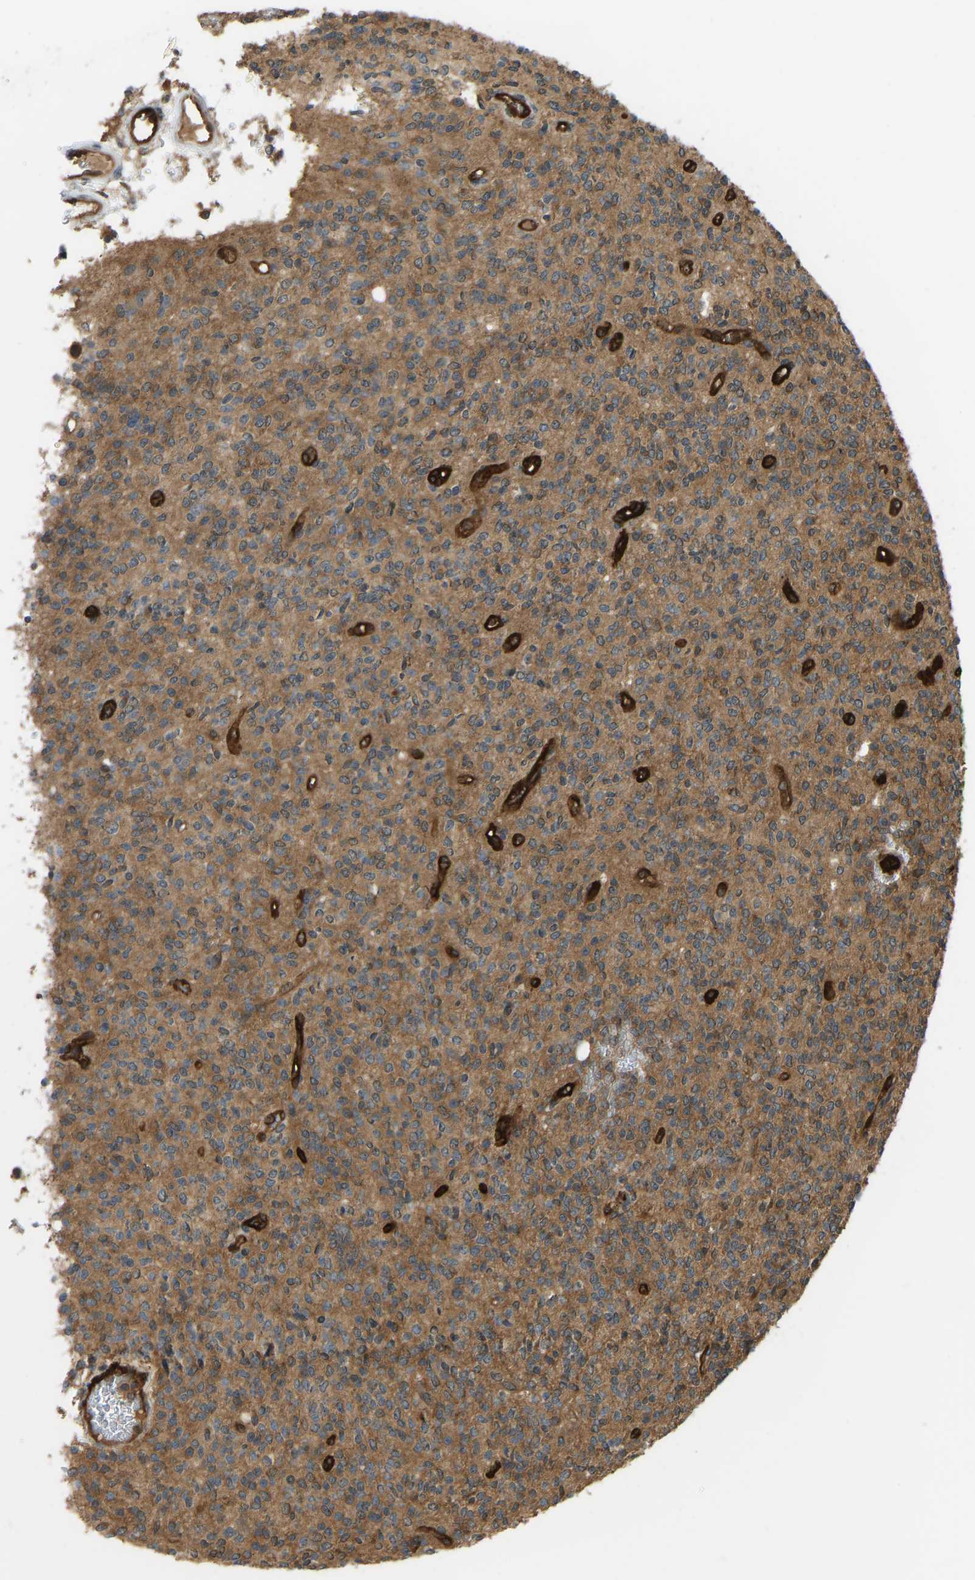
{"staining": {"intensity": "moderate", "quantity": ">75%", "location": "cytoplasmic/membranous"}, "tissue": "glioma", "cell_type": "Tumor cells", "image_type": "cancer", "snomed": [{"axis": "morphology", "description": "Glioma, malignant, High grade"}, {"axis": "topography", "description": "Brain"}], "caption": "A brown stain highlights moderate cytoplasmic/membranous expression of a protein in human high-grade glioma (malignant) tumor cells.", "gene": "CCT8", "patient": {"sex": "male", "age": 34}}